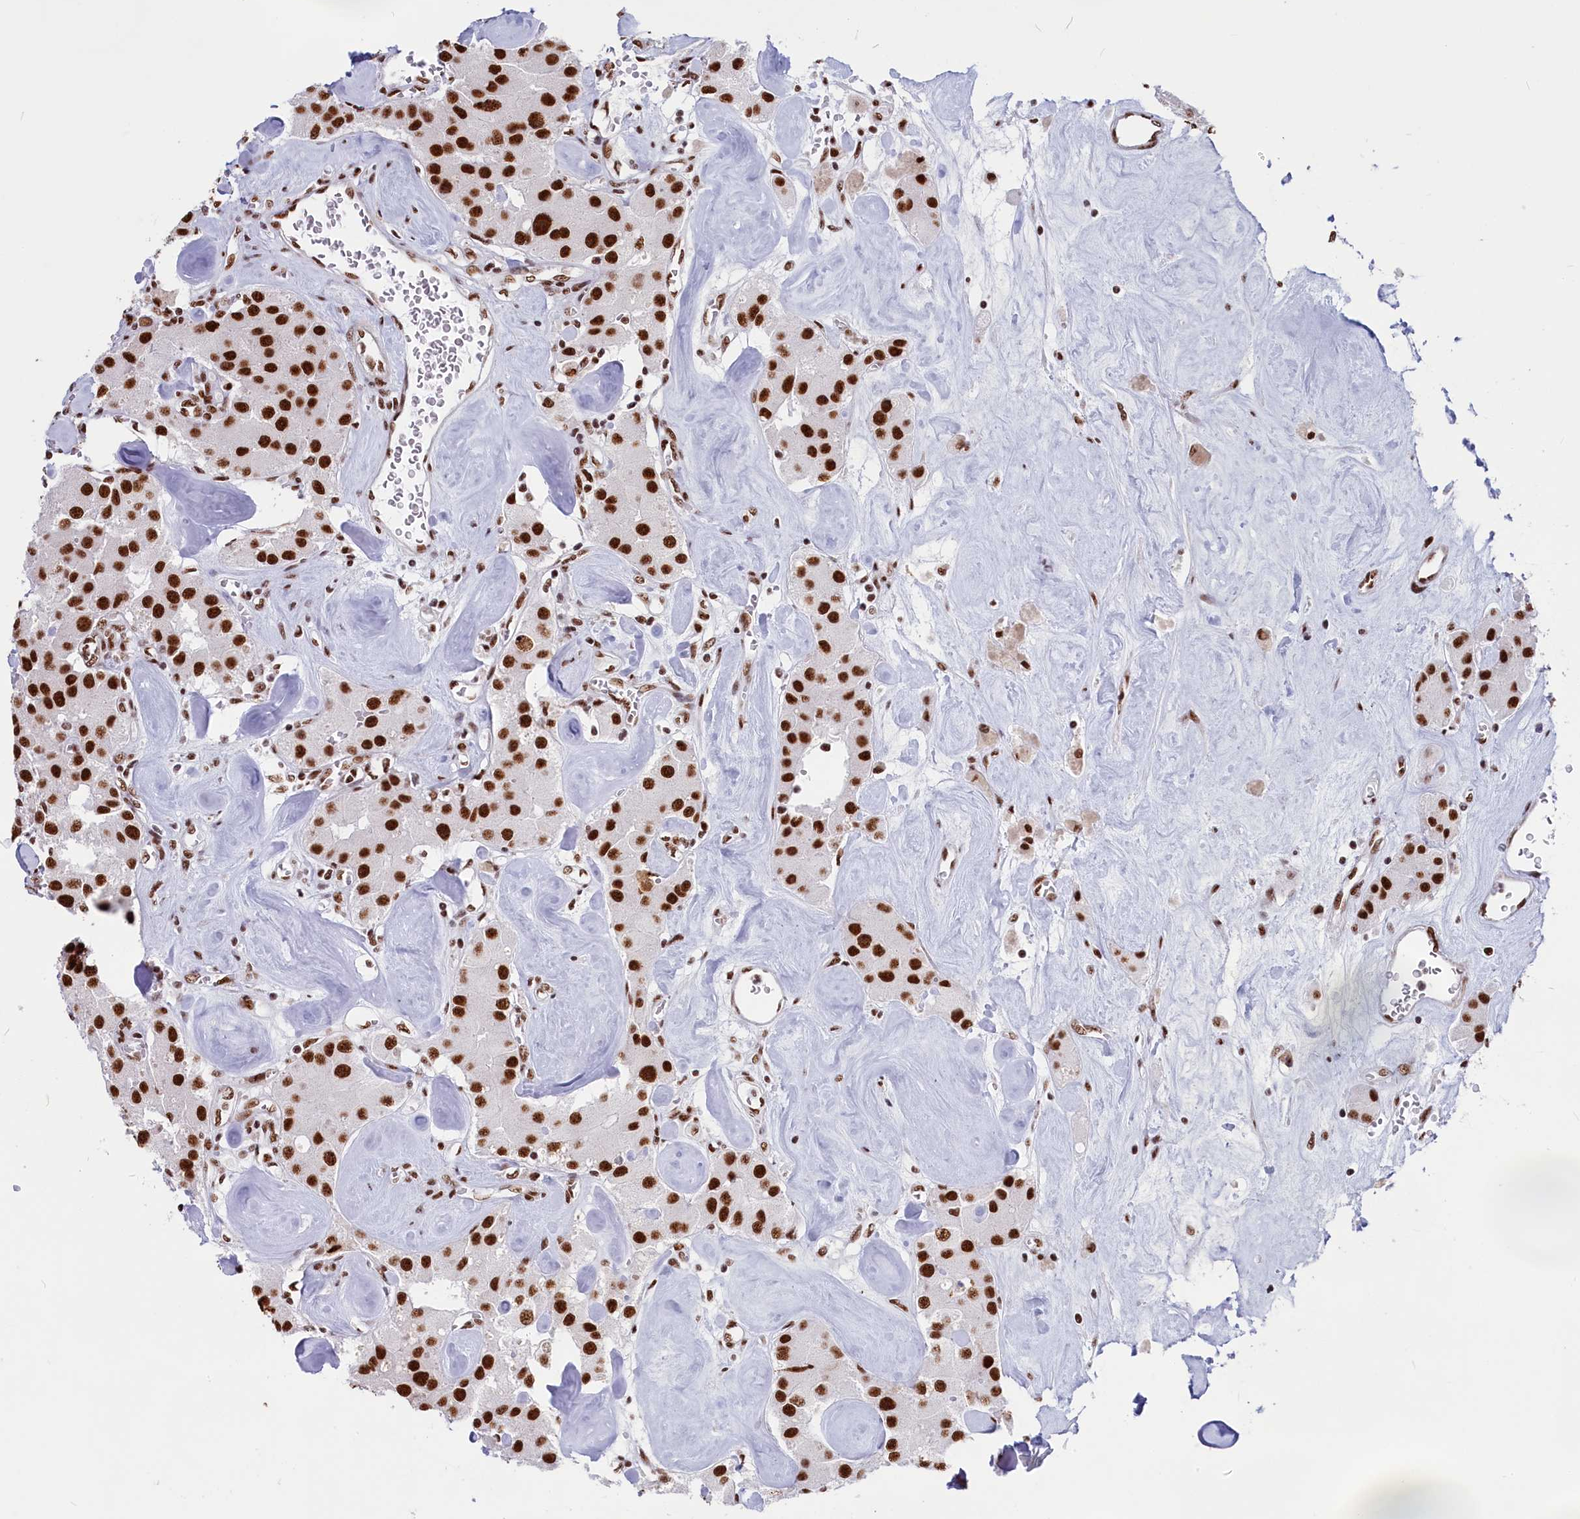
{"staining": {"intensity": "strong", "quantity": ">75%", "location": "nuclear"}, "tissue": "carcinoid", "cell_type": "Tumor cells", "image_type": "cancer", "snomed": [{"axis": "morphology", "description": "Carcinoid, malignant, NOS"}, {"axis": "topography", "description": "Pancreas"}], "caption": "Carcinoid tissue demonstrates strong nuclear positivity in about >75% of tumor cells, visualized by immunohistochemistry.", "gene": "SNRNP70", "patient": {"sex": "male", "age": 41}}